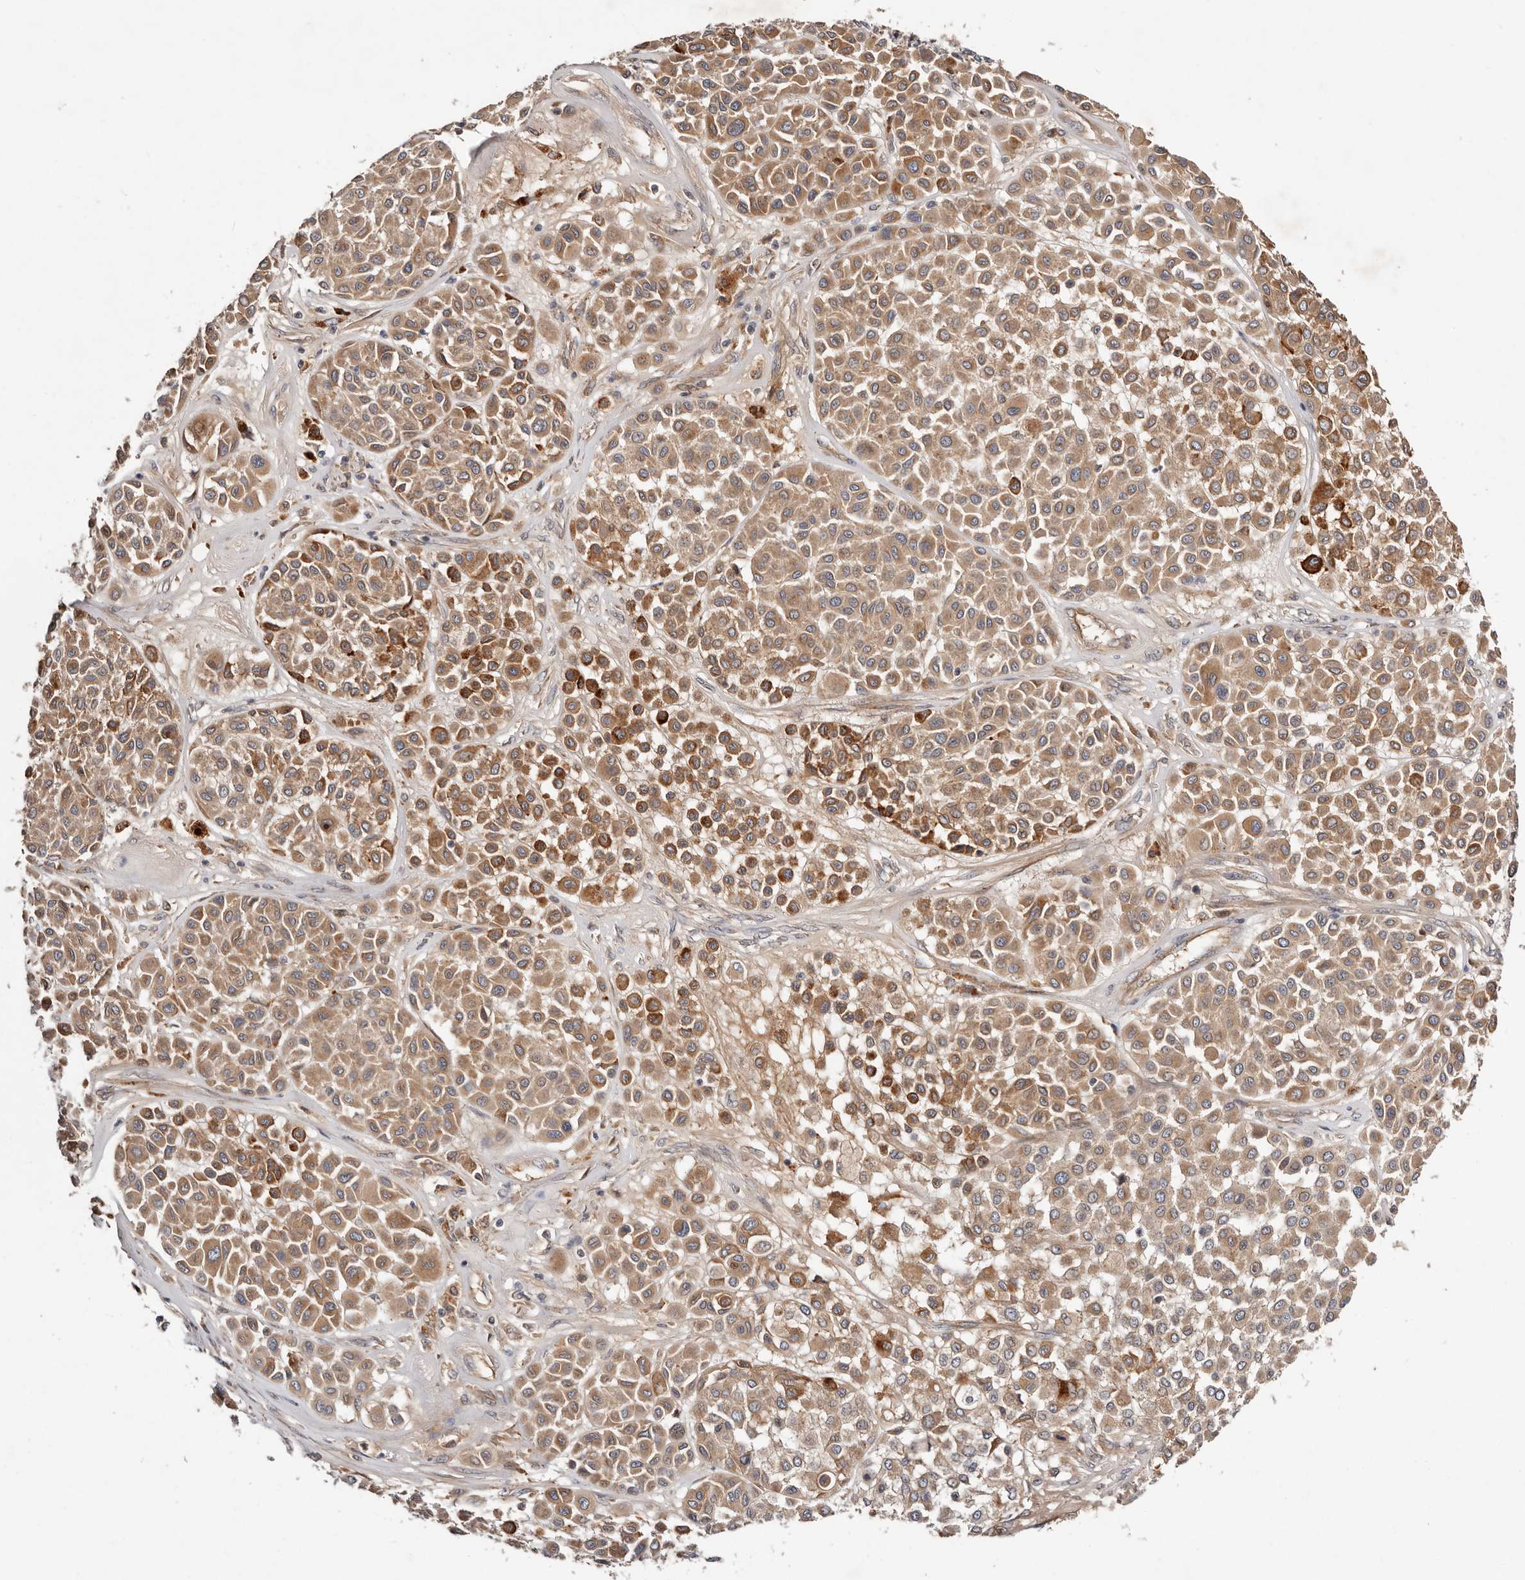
{"staining": {"intensity": "moderate", "quantity": ">75%", "location": "cytoplasmic/membranous"}, "tissue": "melanoma", "cell_type": "Tumor cells", "image_type": "cancer", "snomed": [{"axis": "morphology", "description": "Malignant melanoma, Metastatic site"}, {"axis": "topography", "description": "Soft tissue"}], "caption": "Melanoma was stained to show a protein in brown. There is medium levels of moderate cytoplasmic/membranous expression in approximately >75% of tumor cells.", "gene": "MACF1", "patient": {"sex": "male", "age": 41}}